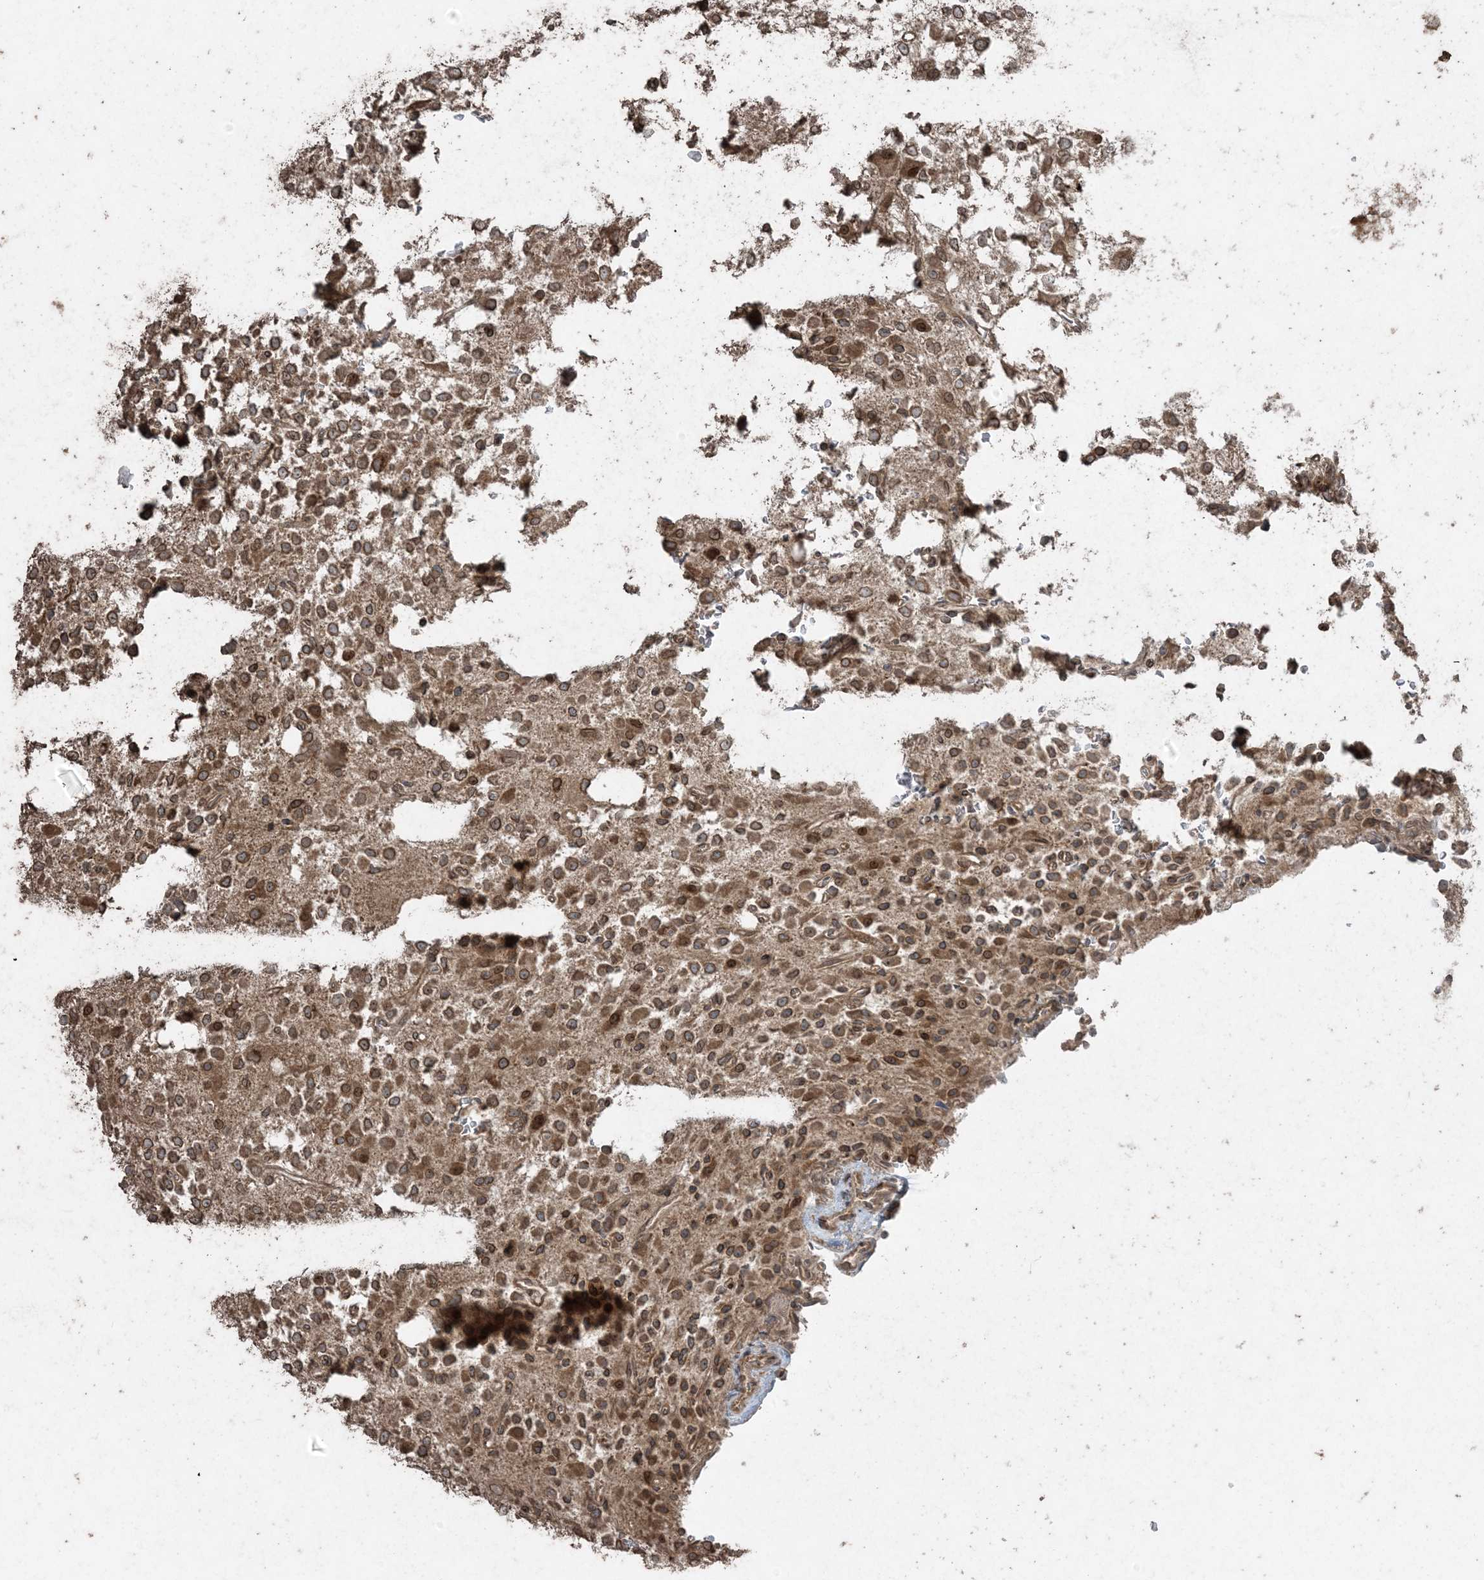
{"staining": {"intensity": "moderate", "quantity": ">75%", "location": "cytoplasmic/membranous"}, "tissue": "glioma", "cell_type": "Tumor cells", "image_type": "cancer", "snomed": [{"axis": "morphology", "description": "Glioma, malignant, High grade"}, {"axis": "topography", "description": "Brain"}], "caption": "Glioma stained for a protein exhibits moderate cytoplasmic/membranous positivity in tumor cells.", "gene": "DDX19B", "patient": {"sex": "female", "age": 62}}